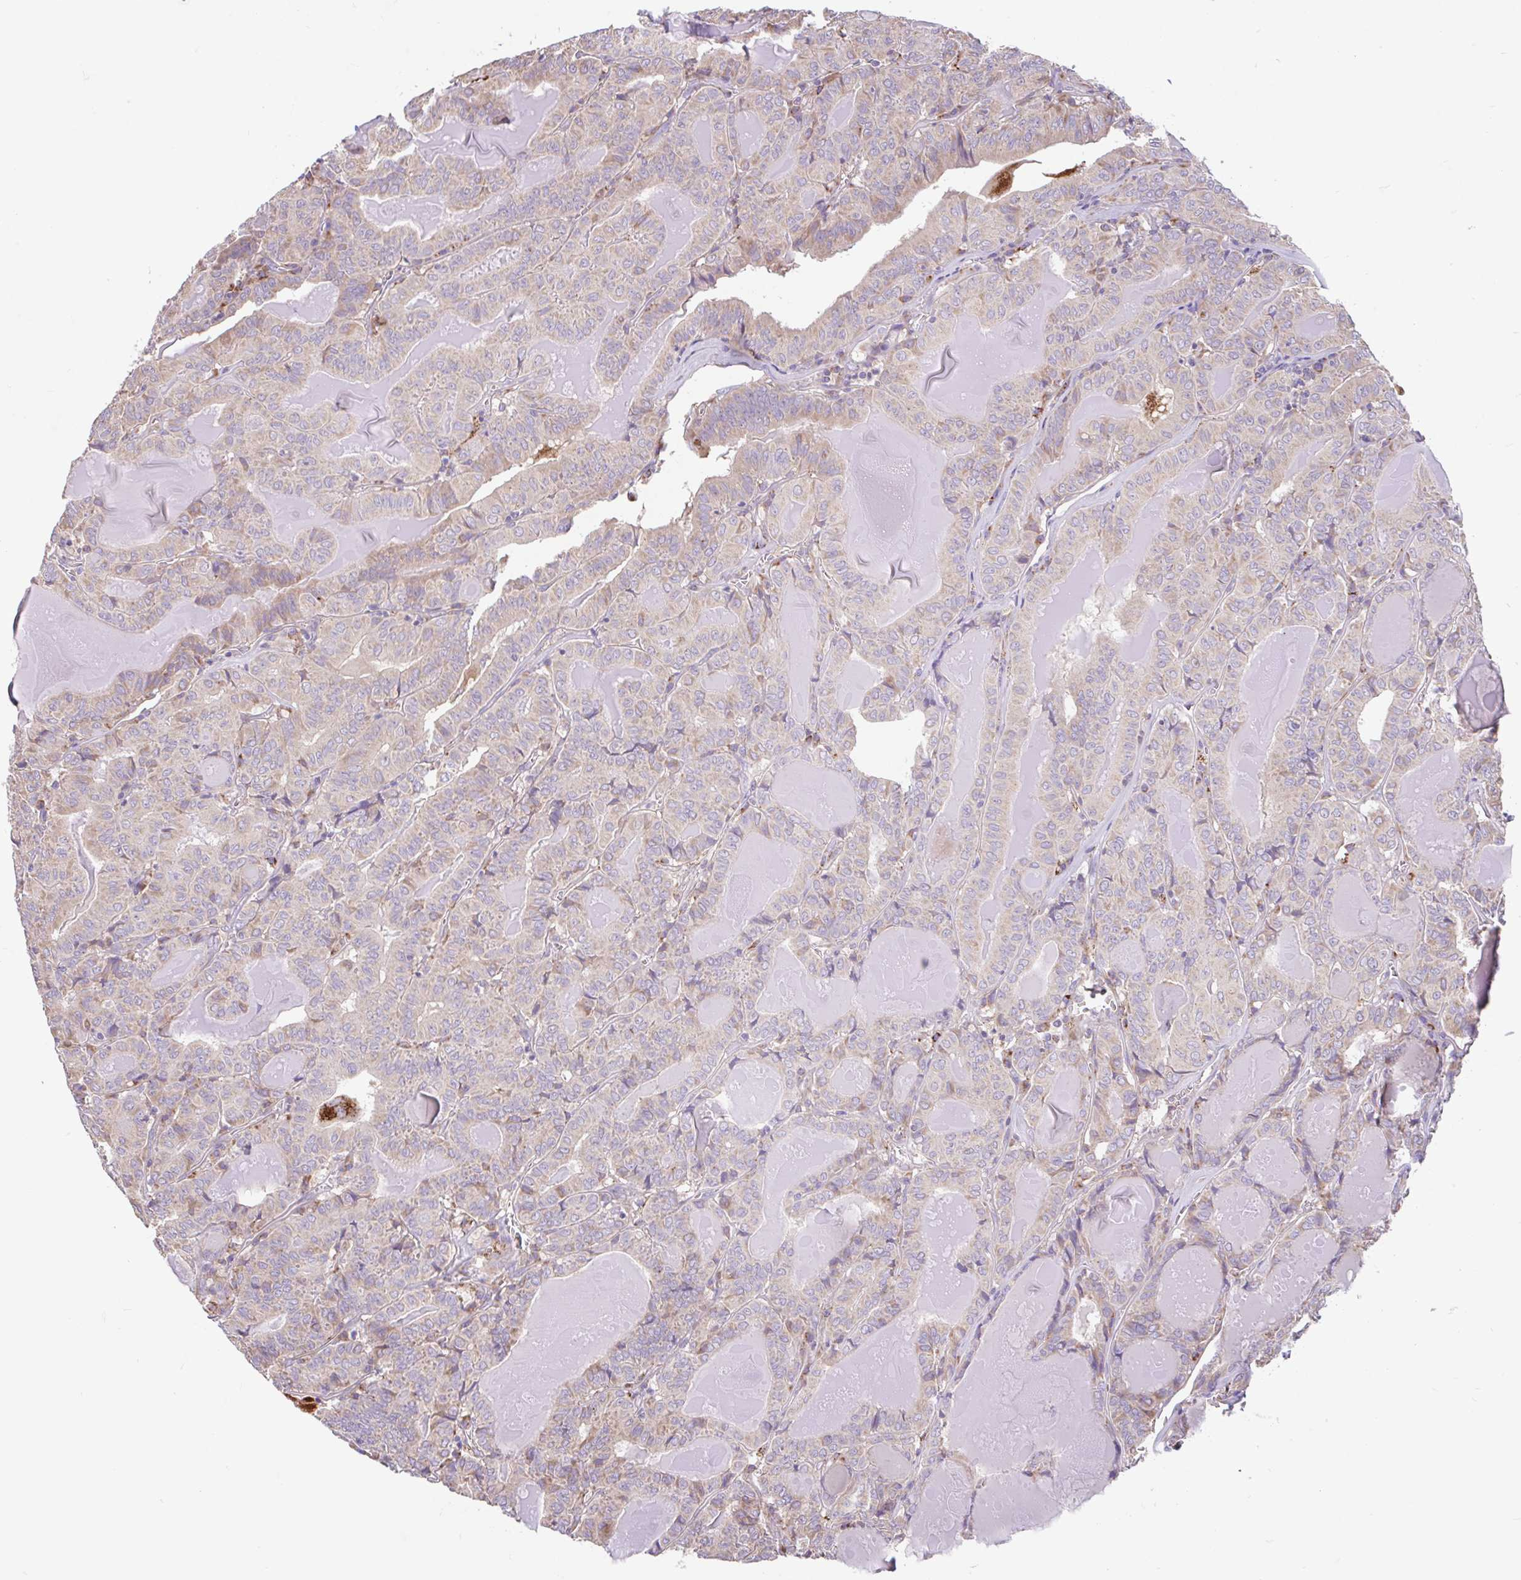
{"staining": {"intensity": "weak", "quantity": "<25%", "location": "cytoplasmic/membranous"}, "tissue": "thyroid cancer", "cell_type": "Tumor cells", "image_type": "cancer", "snomed": [{"axis": "morphology", "description": "Papillary adenocarcinoma, NOS"}, {"axis": "topography", "description": "Thyroid gland"}], "caption": "IHC micrograph of human thyroid cancer (papillary adenocarcinoma) stained for a protein (brown), which reveals no staining in tumor cells. The staining was performed using DAB to visualize the protein expression in brown, while the nuclei were stained in blue with hematoxylin (Magnification: 20x).", "gene": "RALBP1", "patient": {"sex": "female", "age": 72}}